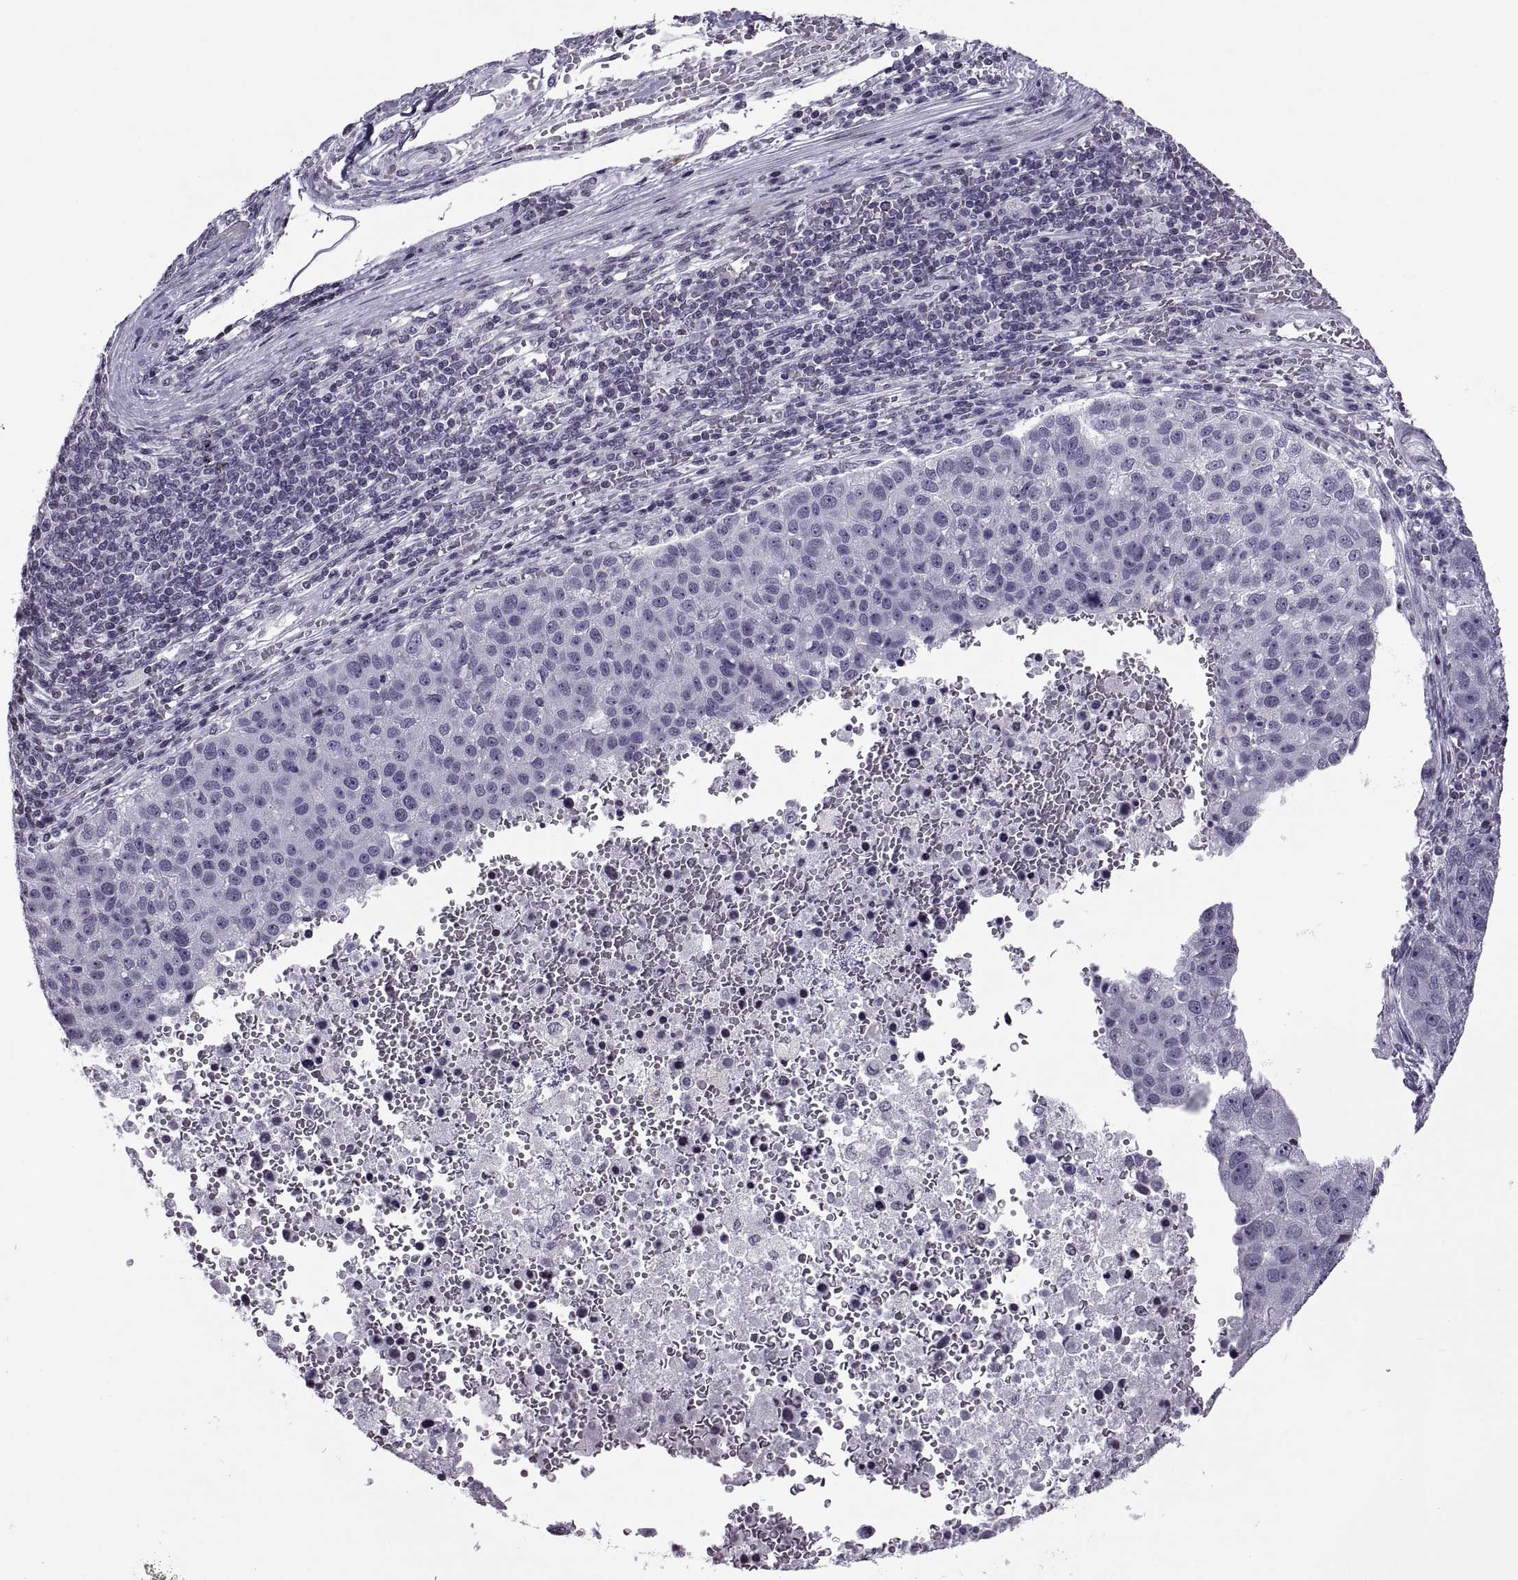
{"staining": {"intensity": "negative", "quantity": "none", "location": "none"}, "tissue": "pancreatic cancer", "cell_type": "Tumor cells", "image_type": "cancer", "snomed": [{"axis": "morphology", "description": "Adenocarcinoma, NOS"}, {"axis": "topography", "description": "Pancreas"}], "caption": "Protein analysis of pancreatic cancer (adenocarcinoma) displays no significant staining in tumor cells.", "gene": "H1-8", "patient": {"sex": "female", "age": 61}}